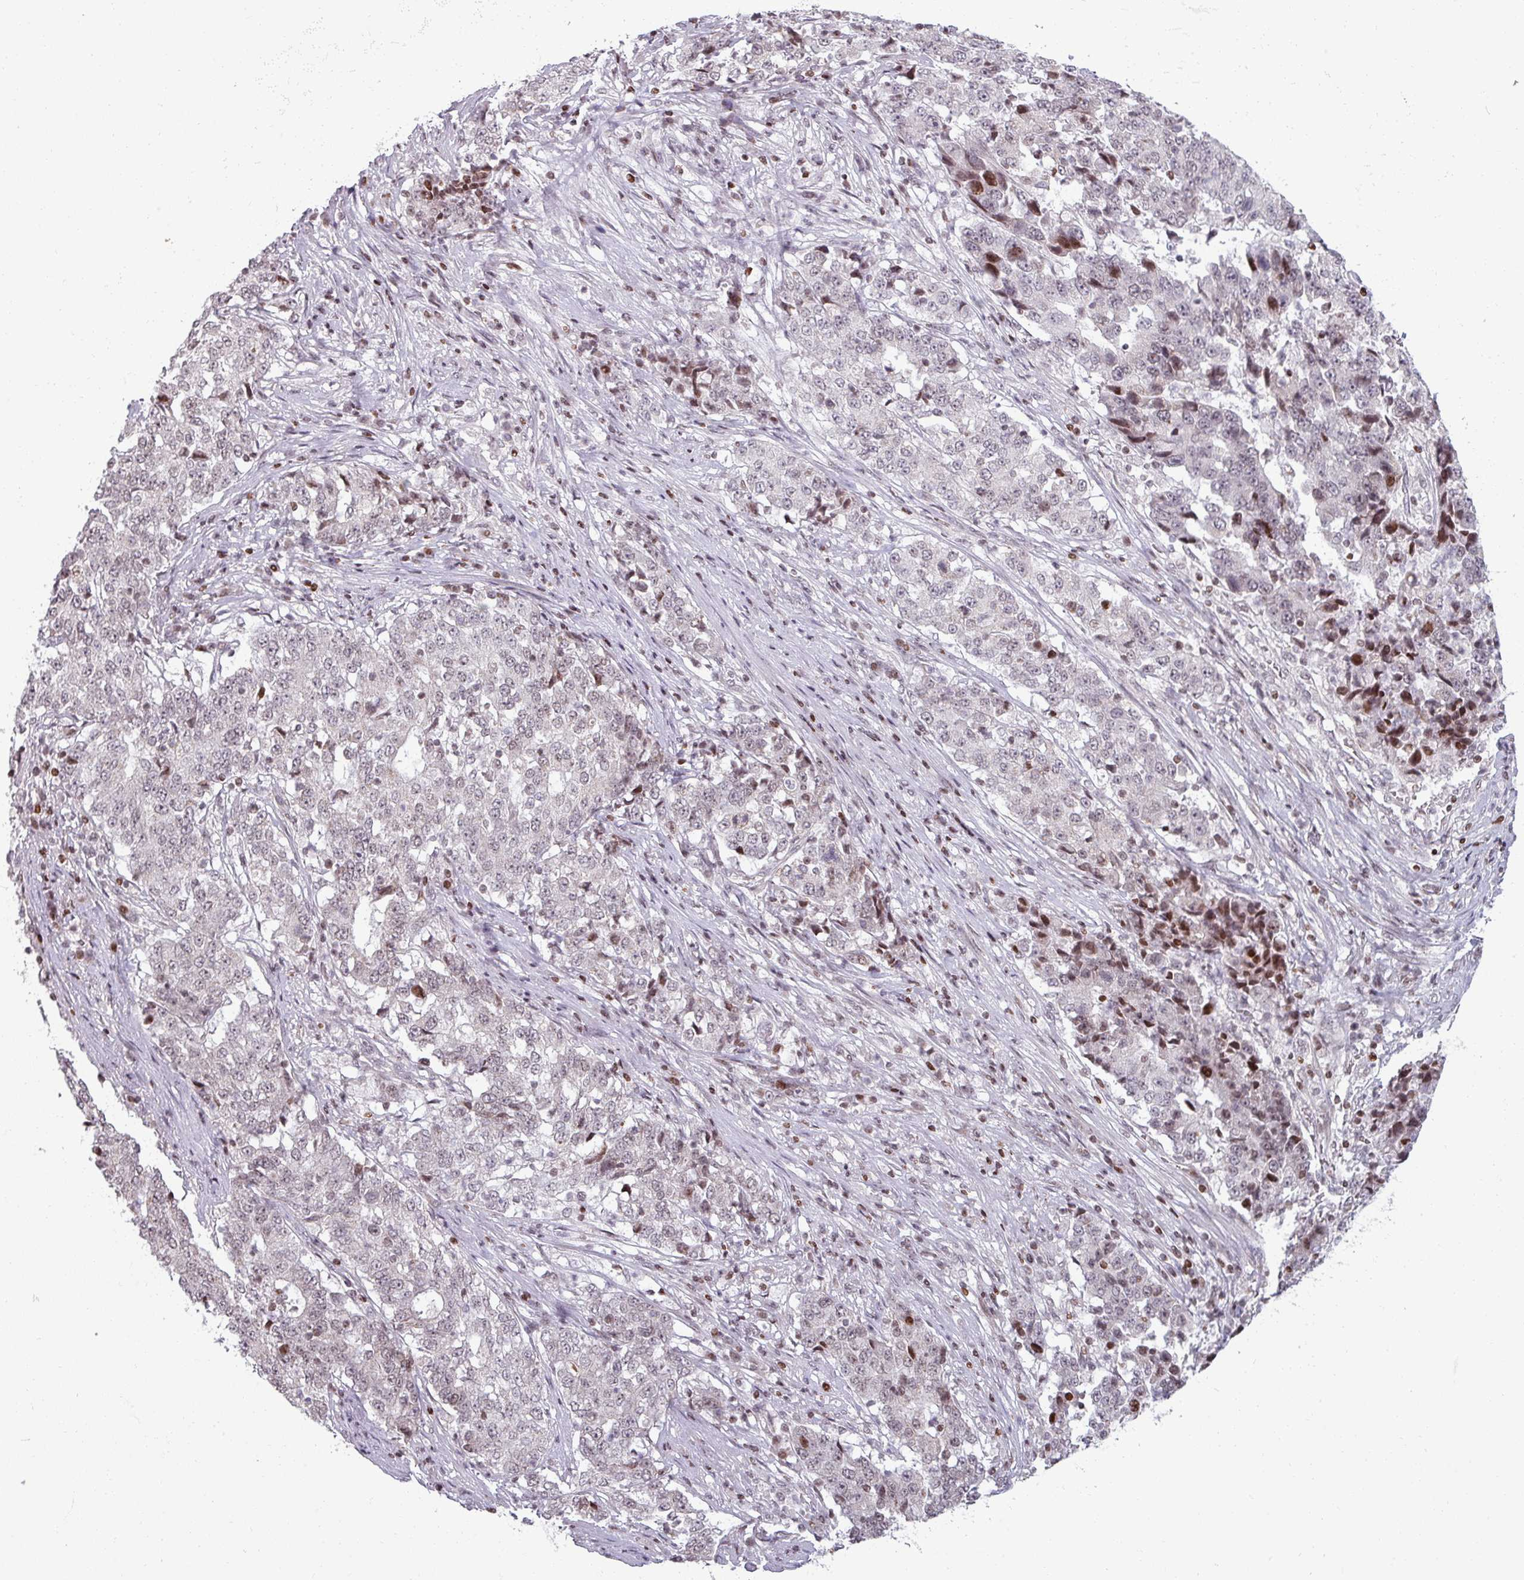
{"staining": {"intensity": "weak", "quantity": "<25%", "location": "nuclear"}, "tissue": "stomach cancer", "cell_type": "Tumor cells", "image_type": "cancer", "snomed": [{"axis": "morphology", "description": "Adenocarcinoma, NOS"}, {"axis": "topography", "description": "Stomach"}], "caption": "Immunohistochemical staining of human stomach cancer reveals no significant expression in tumor cells.", "gene": "NCOR1", "patient": {"sex": "male", "age": 59}}